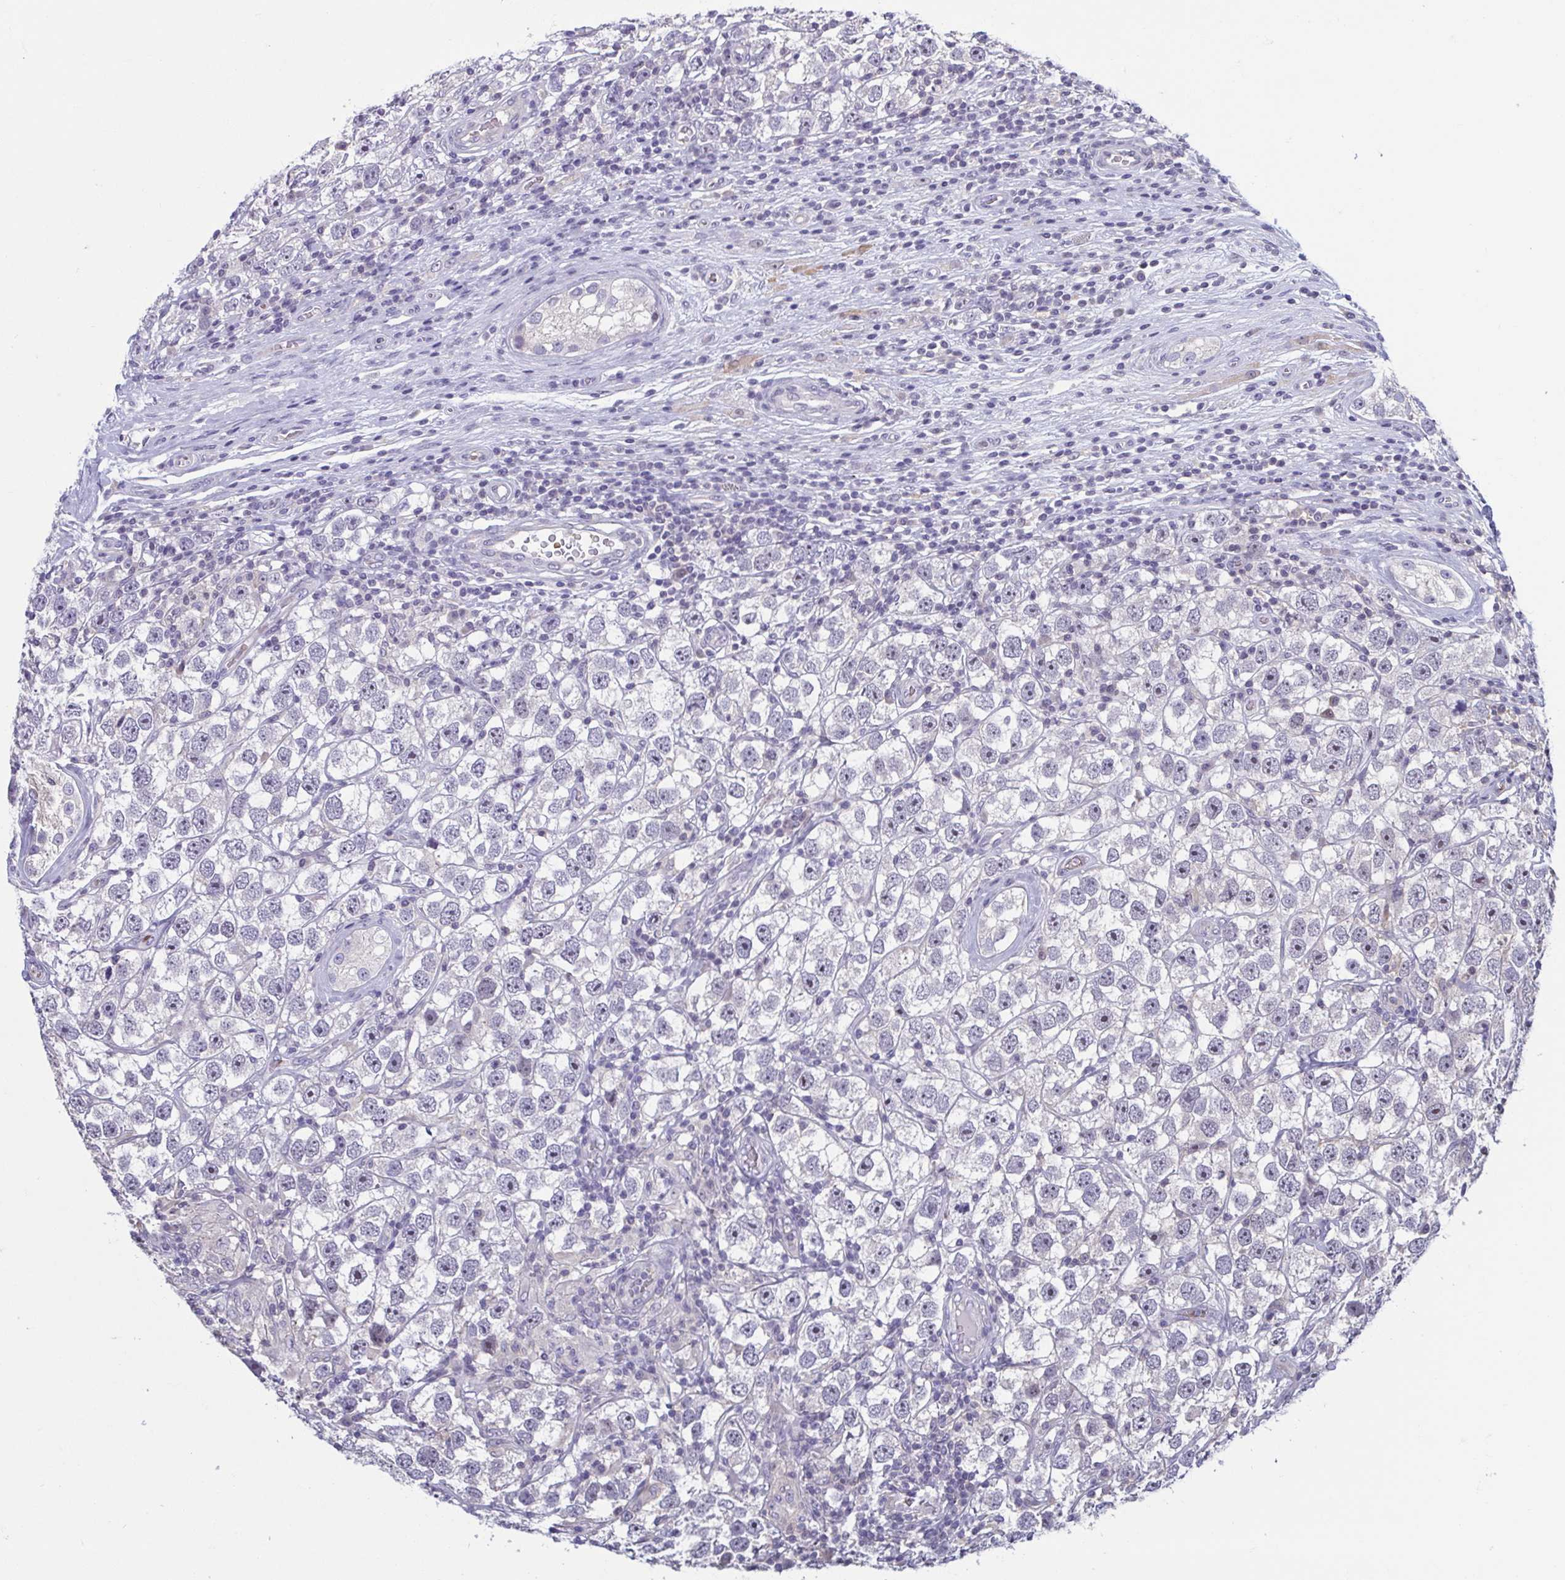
{"staining": {"intensity": "negative", "quantity": "none", "location": "none"}, "tissue": "testis cancer", "cell_type": "Tumor cells", "image_type": "cancer", "snomed": [{"axis": "morphology", "description": "Seminoma, NOS"}, {"axis": "topography", "description": "Testis"}], "caption": "This histopathology image is of testis cancer (seminoma) stained with IHC to label a protein in brown with the nuclei are counter-stained blue. There is no staining in tumor cells.", "gene": "LRRC38", "patient": {"sex": "male", "age": 26}}